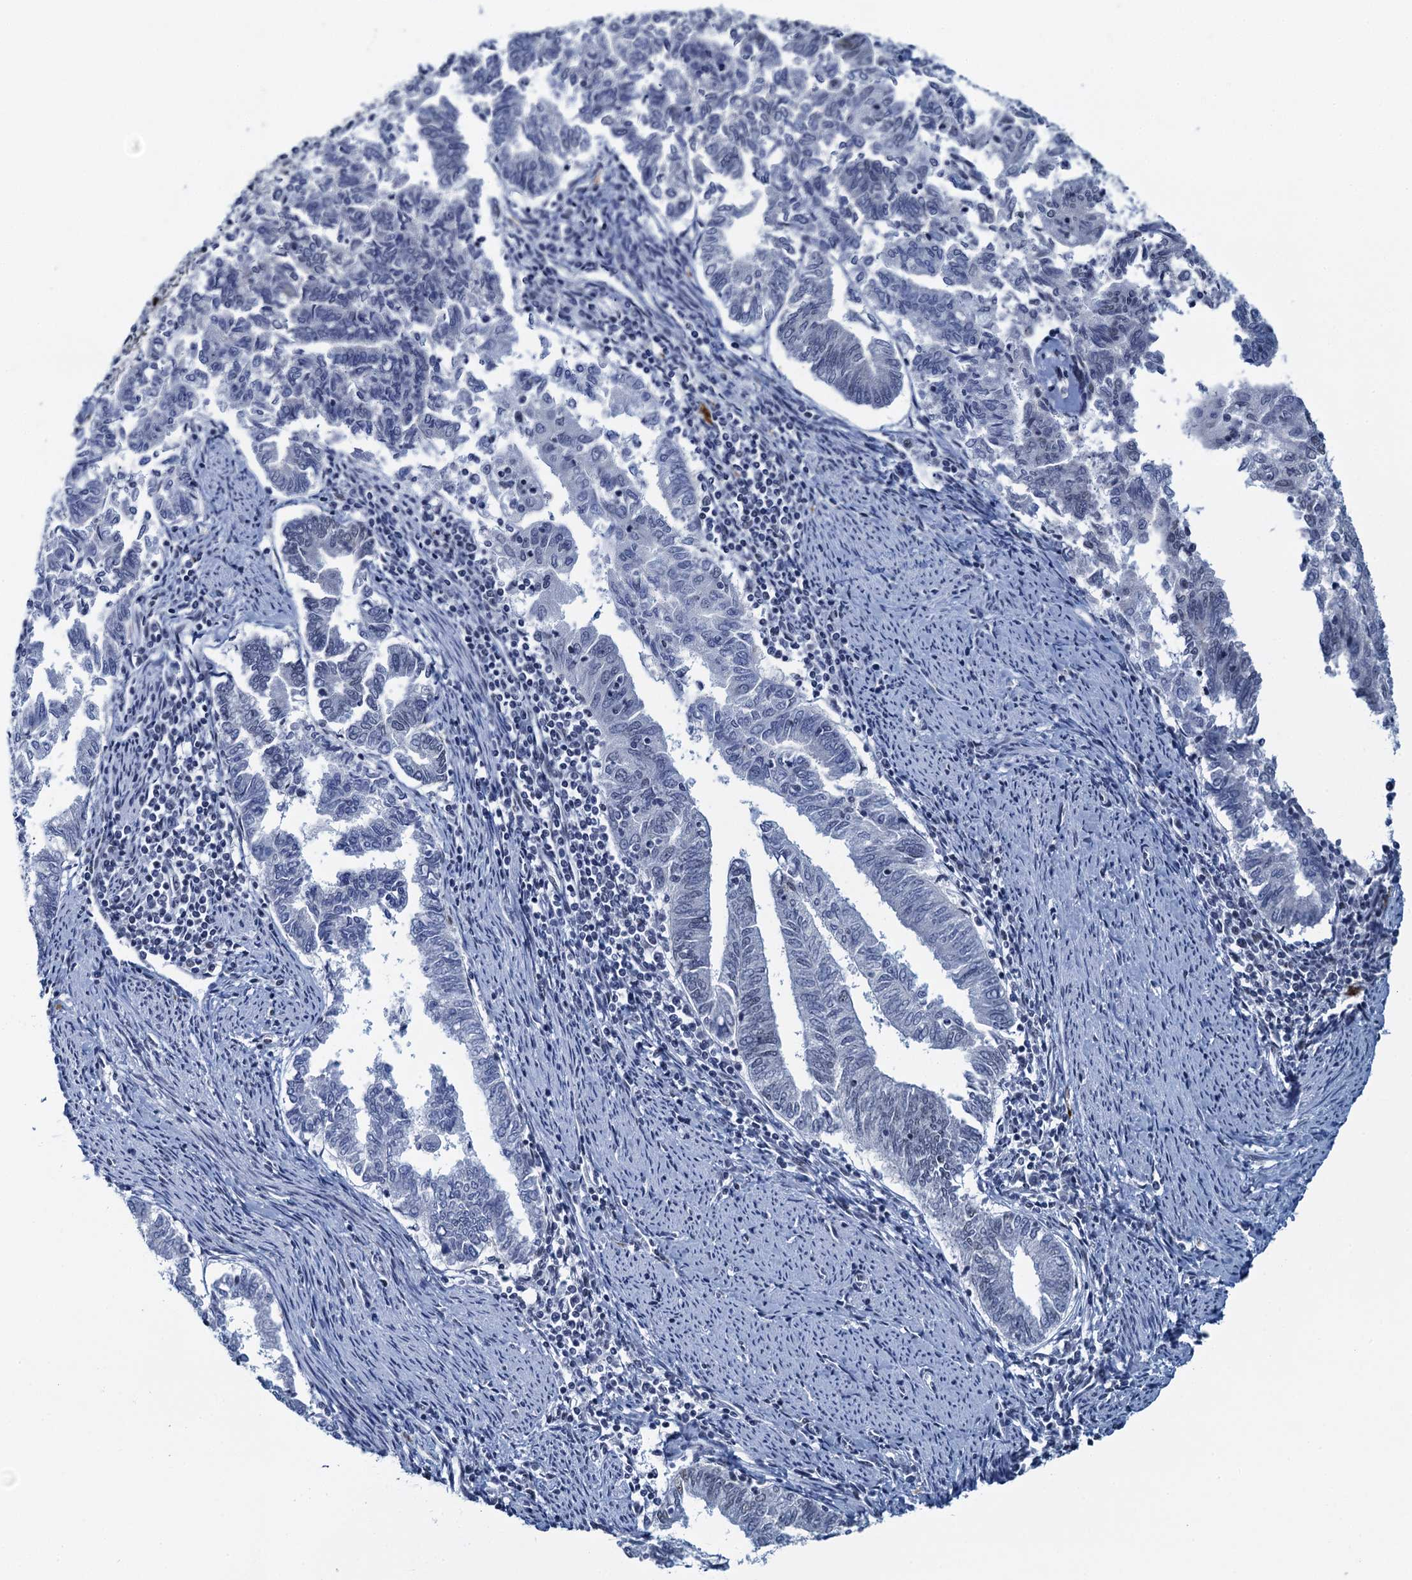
{"staining": {"intensity": "negative", "quantity": "none", "location": "none"}, "tissue": "endometrial cancer", "cell_type": "Tumor cells", "image_type": "cancer", "snomed": [{"axis": "morphology", "description": "Adenocarcinoma, NOS"}, {"axis": "topography", "description": "Endometrium"}], "caption": "Adenocarcinoma (endometrial) was stained to show a protein in brown. There is no significant staining in tumor cells.", "gene": "HNRNPUL2", "patient": {"sex": "female", "age": 79}}